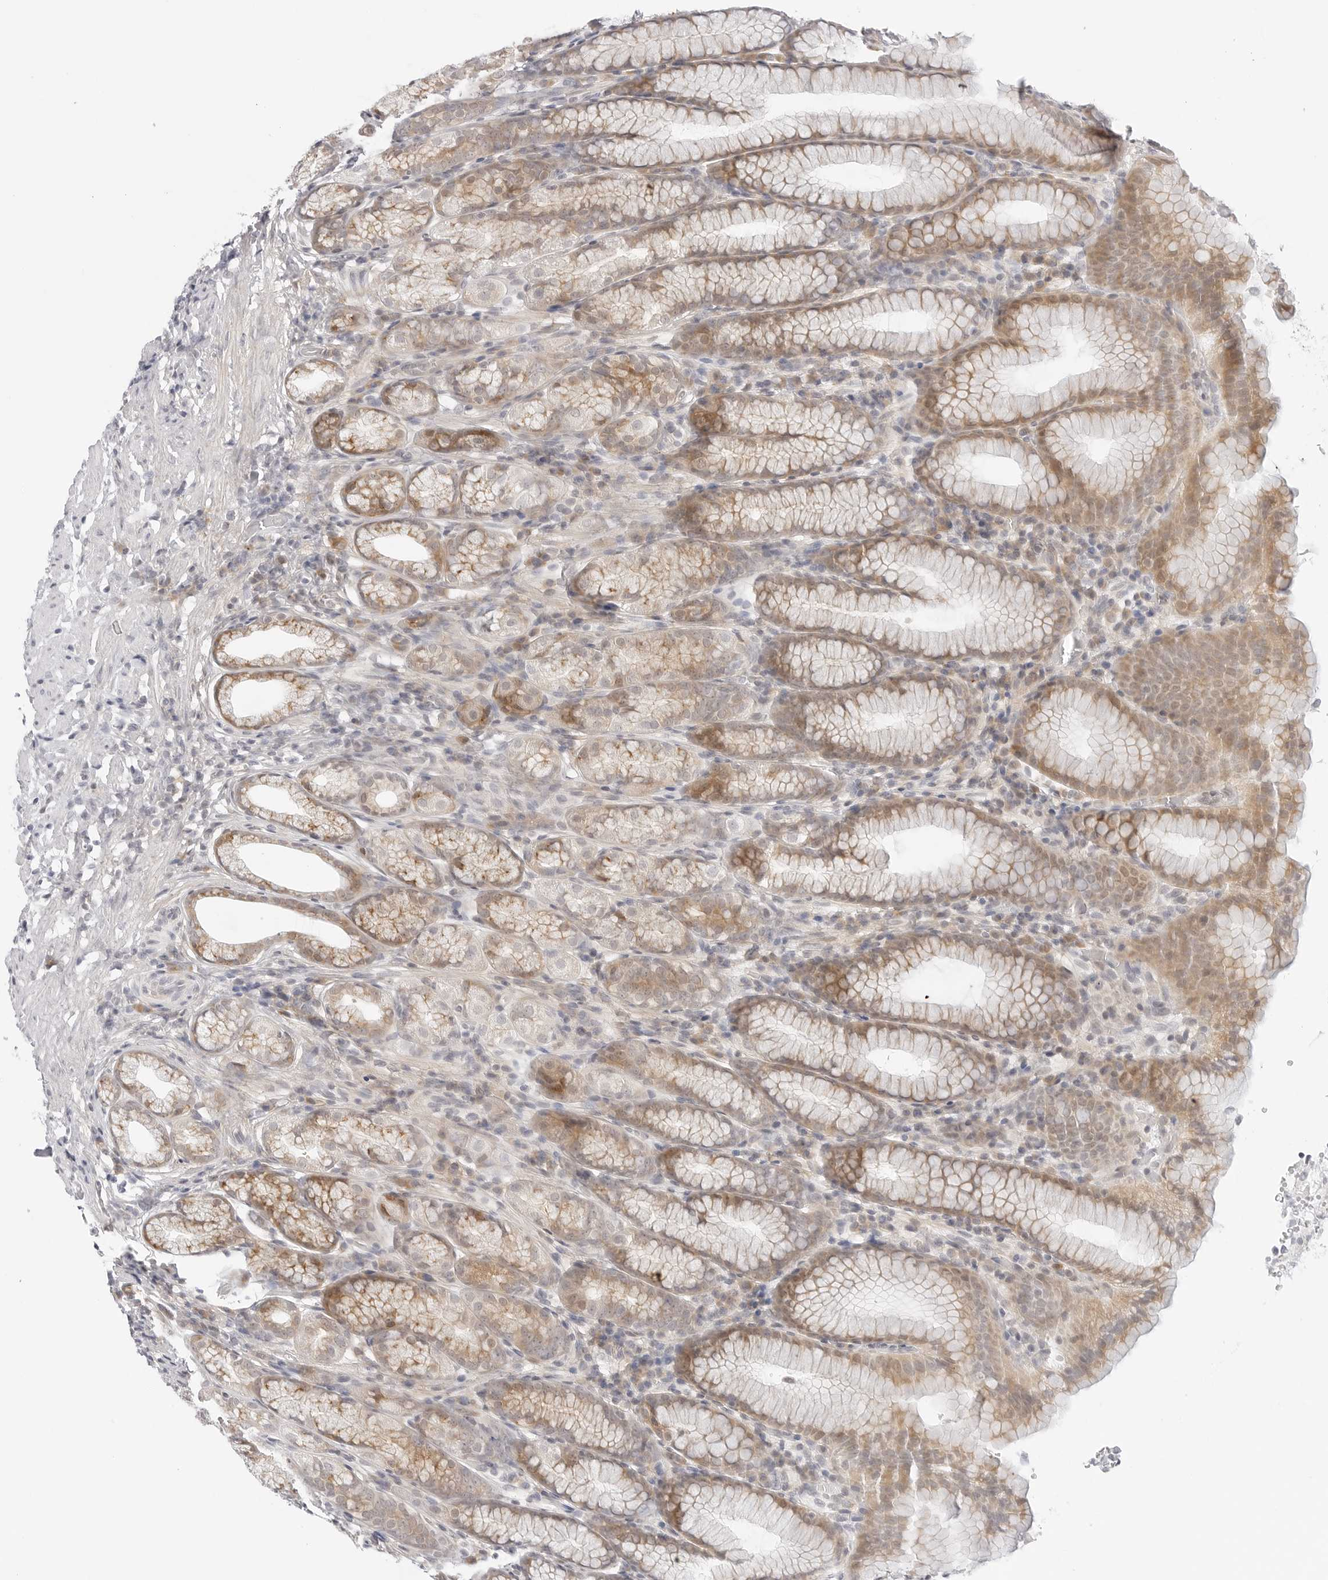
{"staining": {"intensity": "moderate", "quantity": "25%-75%", "location": "cytoplasmic/membranous"}, "tissue": "stomach", "cell_type": "Glandular cells", "image_type": "normal", "snomed": [{"axis": "morphology", "description": "Normal tissue, NOS"}, {"axis": "topography", "description": "Stomach"}], "caption": "Protein staining displays moderate cytoplasmic/membranous positivity in approximately 25%-75% of glandular cells in unremarkable stomach. The staining was performed using DAB (3,3'-diaminobenzidine) to visualize the protein expression in brown, while the nuclei were stained in blue with hematoxylin (Magnification: 20x).", "gene": "TCP1", "patient": {"sex": "male", "age": 42}}